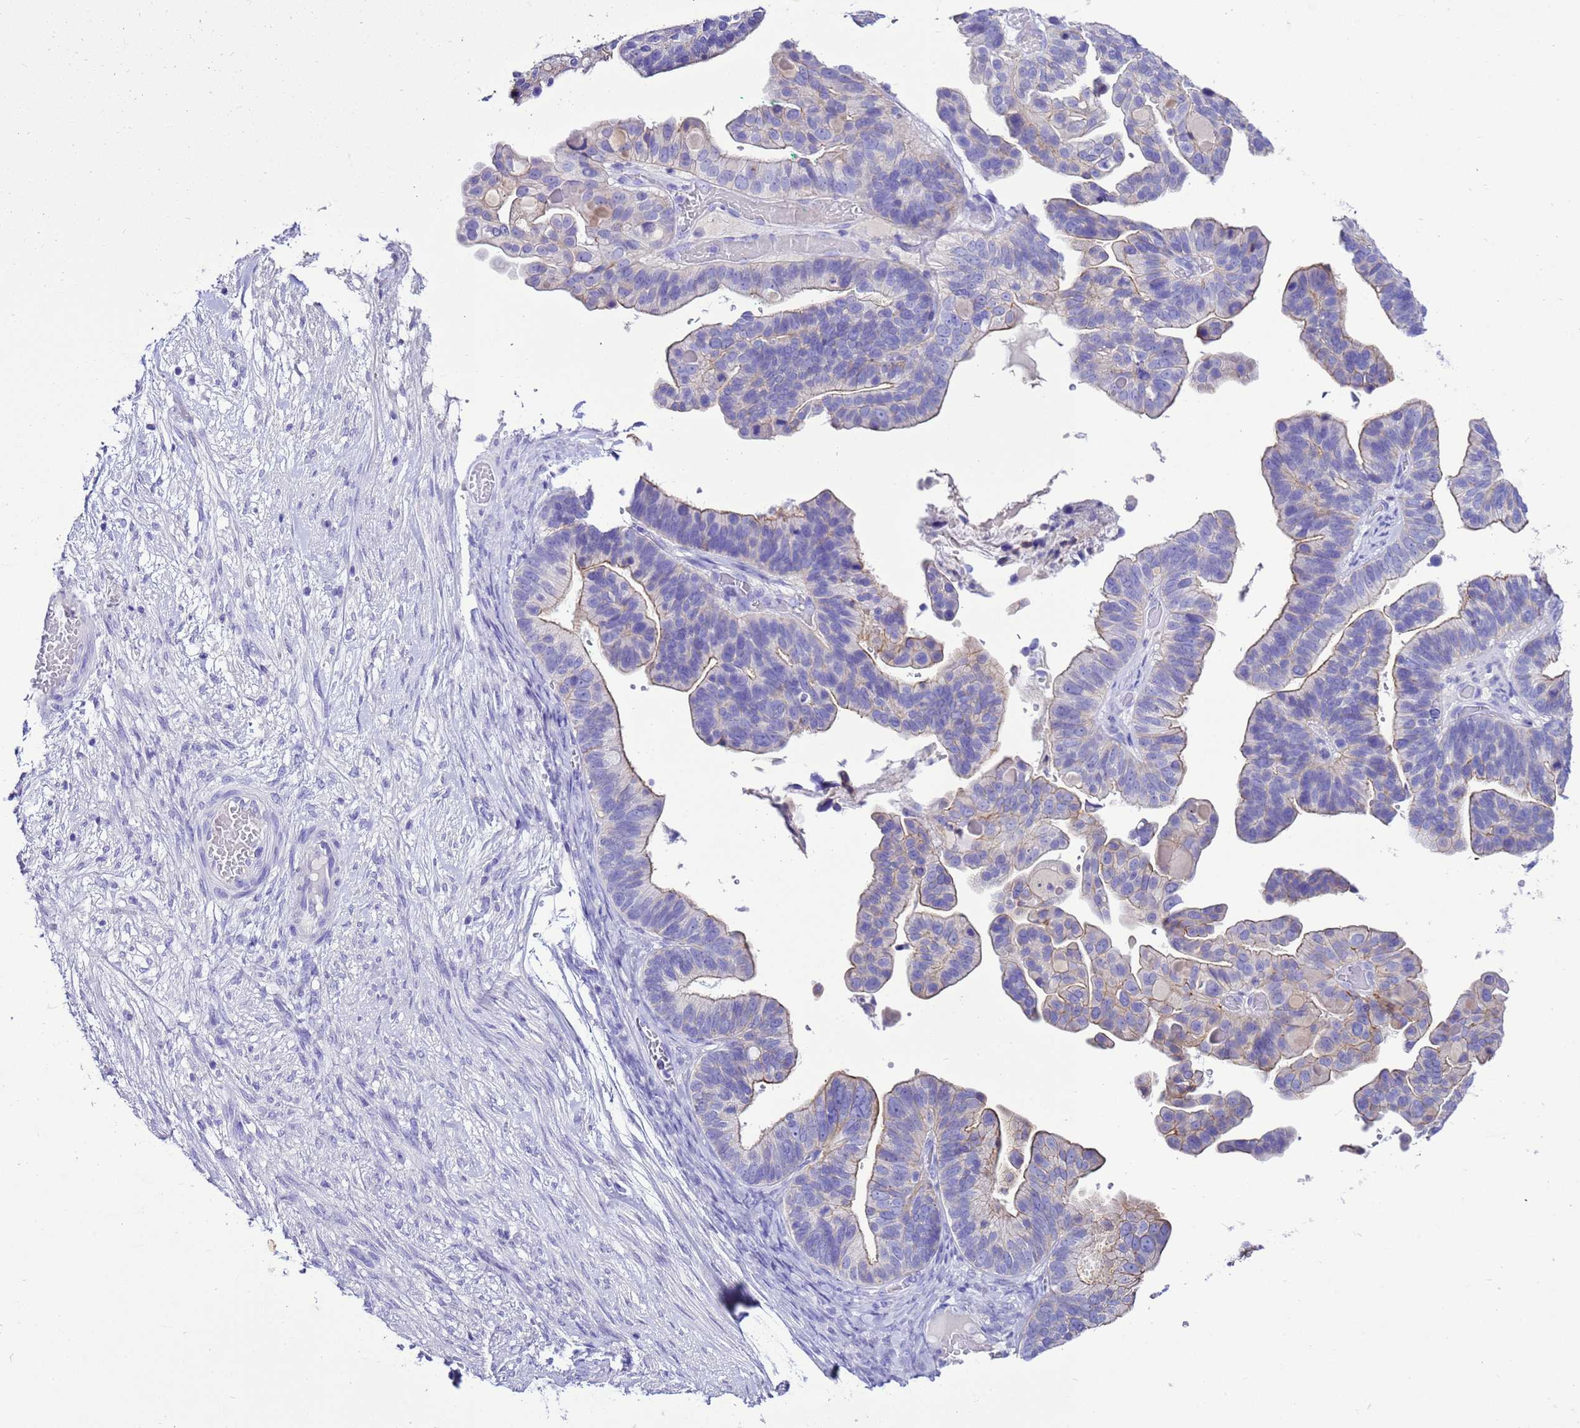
{"staining": {"intensity": "negative", "quantity": "none", "location": "none"}, "tissue": "ovarian cancer", "cell_type": "Tumor cells", "image_type": "cancer", "snomed": [{"axis": "morphology", "description": "Cystadenocarcinoma, serous, NOS"}, {"axis": "topography", "description": "Ovary"}], "caption": "This image is of serous cystadenocarcinoma (ovarian) stained with immunohistochemistry (IHC) to label a protein in brown with the nuclei are counter-stained blue. There is no staining in tumor cells. (Immunohistochemistry, brightfield microscopy, high magnification).", "gene": "BEST2", "patient": {"sex": "female", "age": 56}}